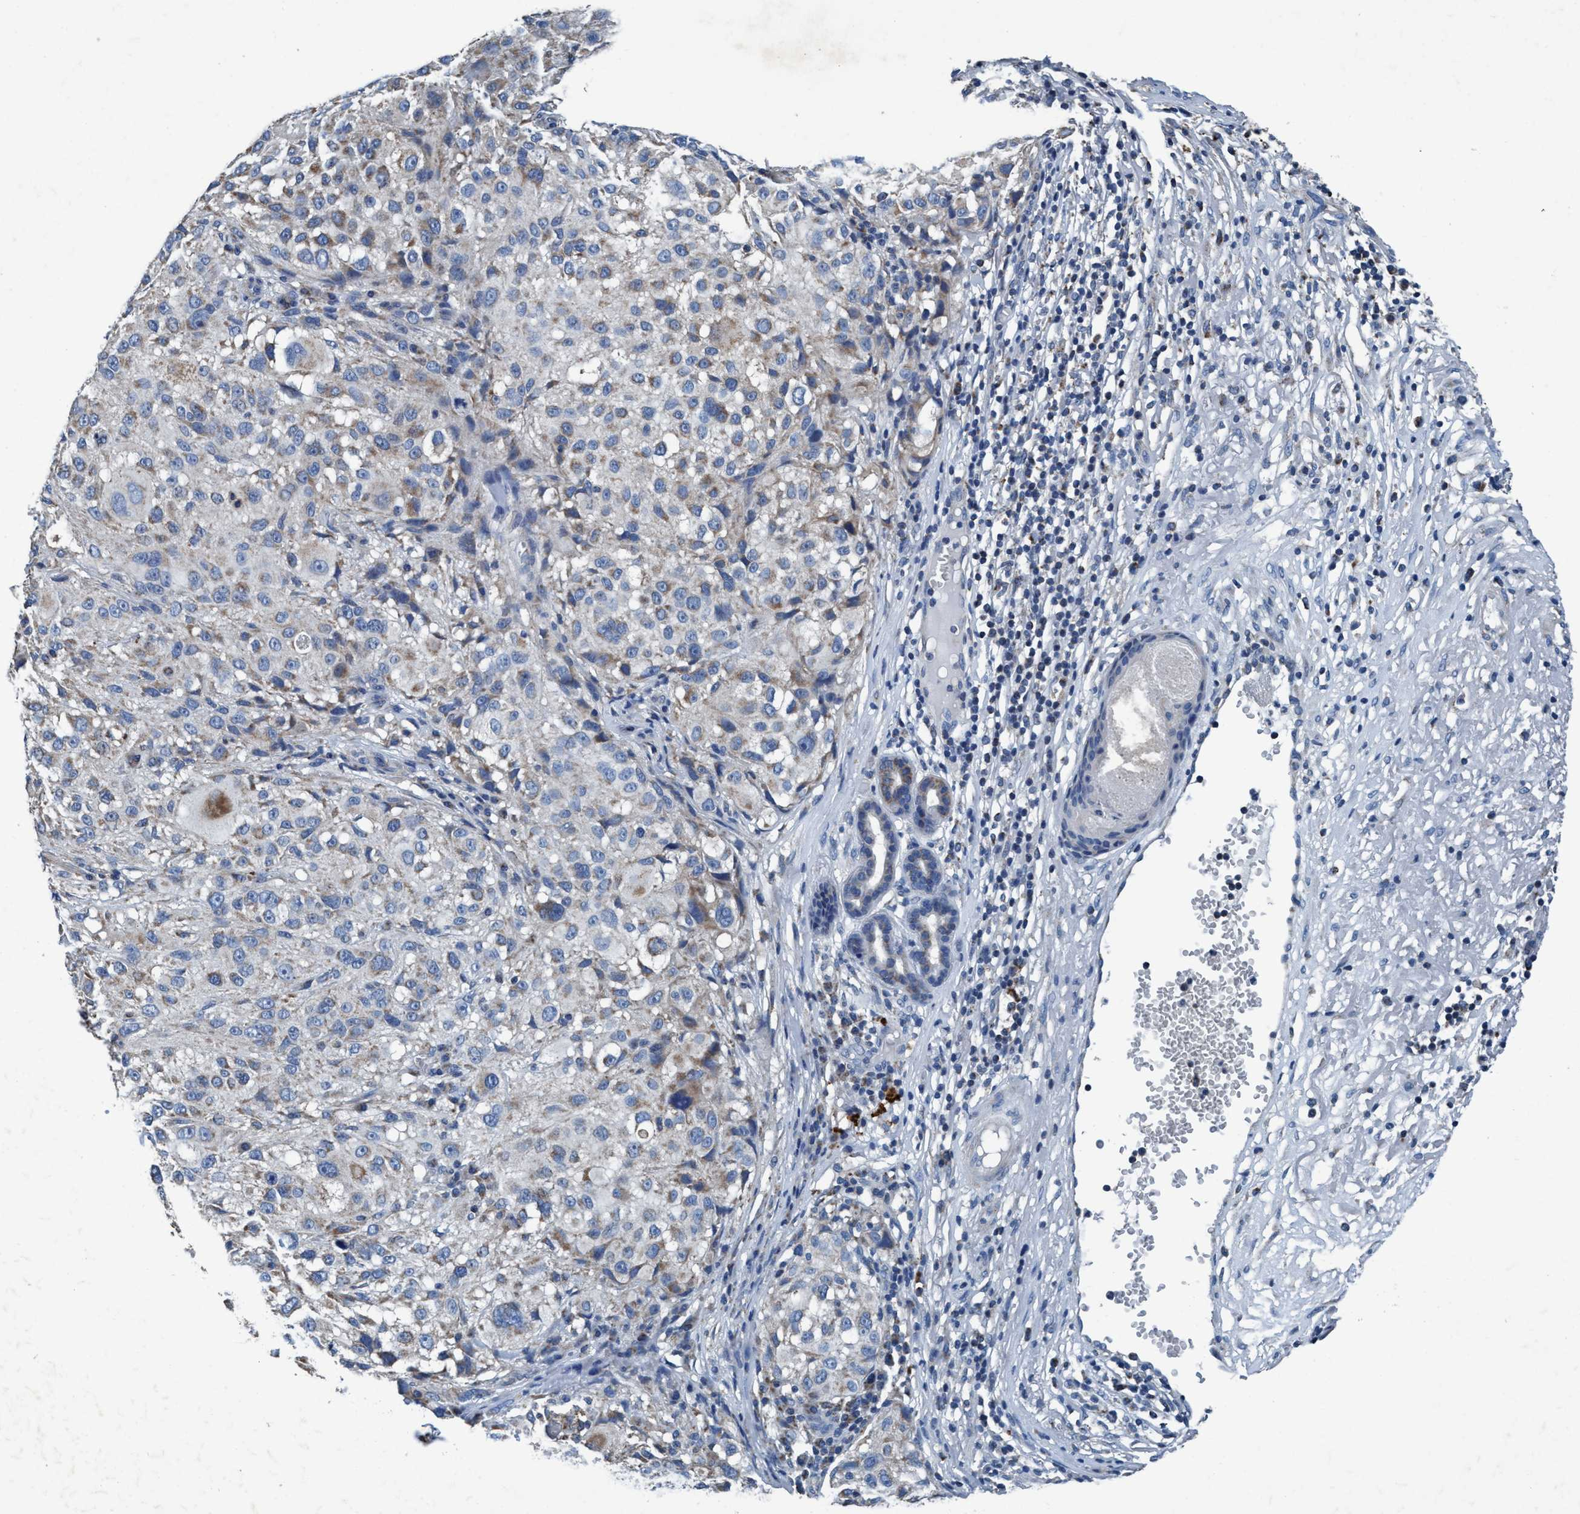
{"staining": {"intensity": "weak", "quantity": "25%-75%", "location": "cytoplasmic/membranous"}, "tissue": "melanoma", "cell_type": "Tumor cells", "image_type": "cancer", "snomed": [{"axis": "morphology", "description": "Necrosis, NOS"}, {"axis": "morphology", "description": "Malignant melanoma, NOS"}, {"axis": "topography", "description": "Skin"}], "caption": "This is a photomicrograph of immunohistochemistry staining of melanoma, which shows weak positivity in the cytoplasmic/membranous of tumor cells.", "gene": "ANKFN1", "patient": {"sex": "female", "age": 87}}